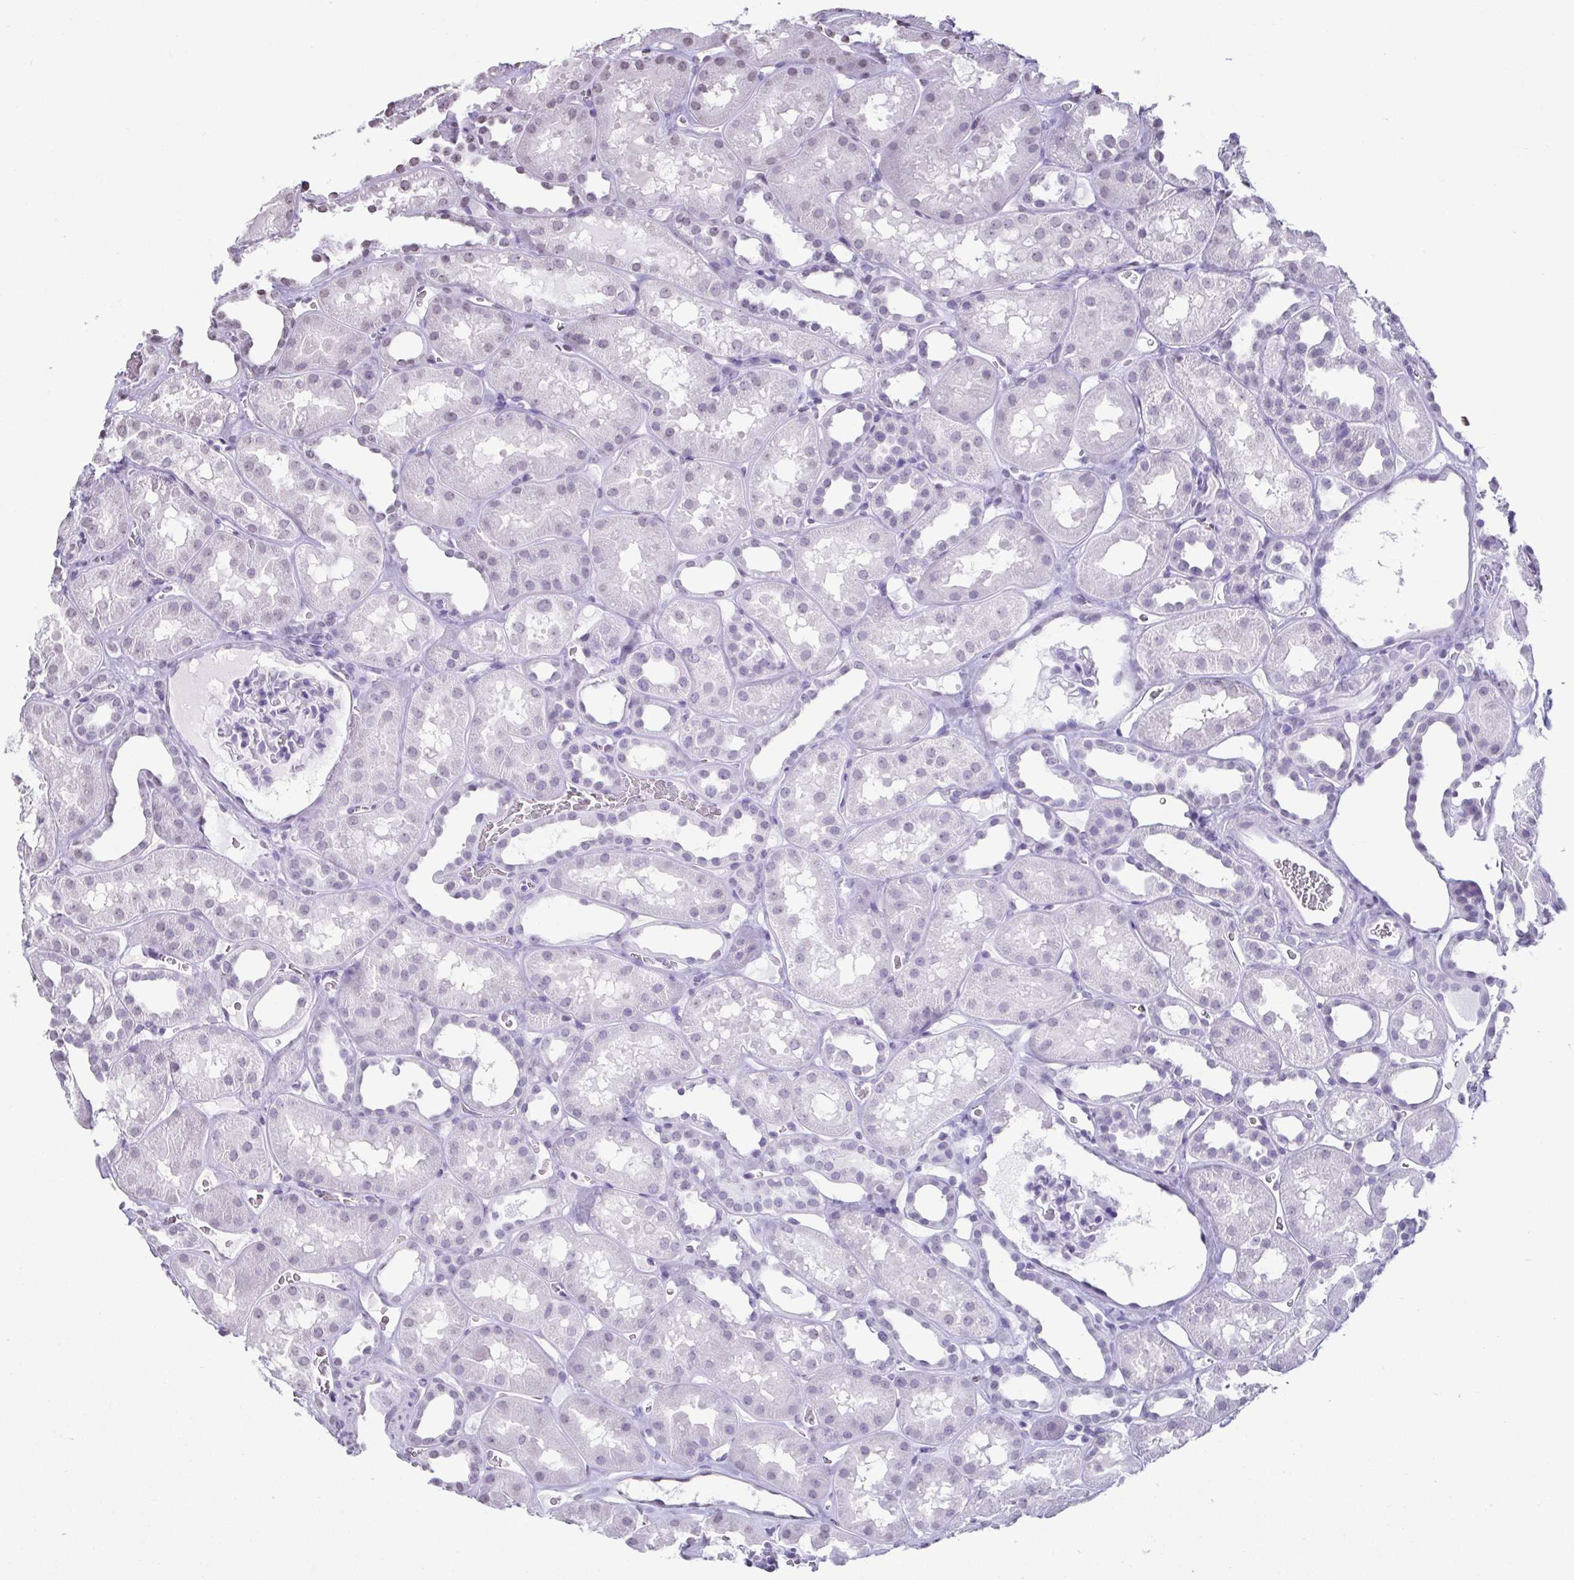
{"staining": {"intensity": "negative", "quantity": "none", "location": "none"}, "tissue": "kidney", "cell_type": "Cells in glomeruli", "image_type": "normal", "snomed": [{"axis": "morphology", "description": "Normal tissue, NOS"}, {"axis": "topography", "description": "Kidney"}], "caption": "IHC histopathology image of unremarkable kidney: human kidney stained with DAB displays no significant protein expression in cells in glomeruli.", "gene": "VCX2", "patient": {"sex": "female", "age": 41}}